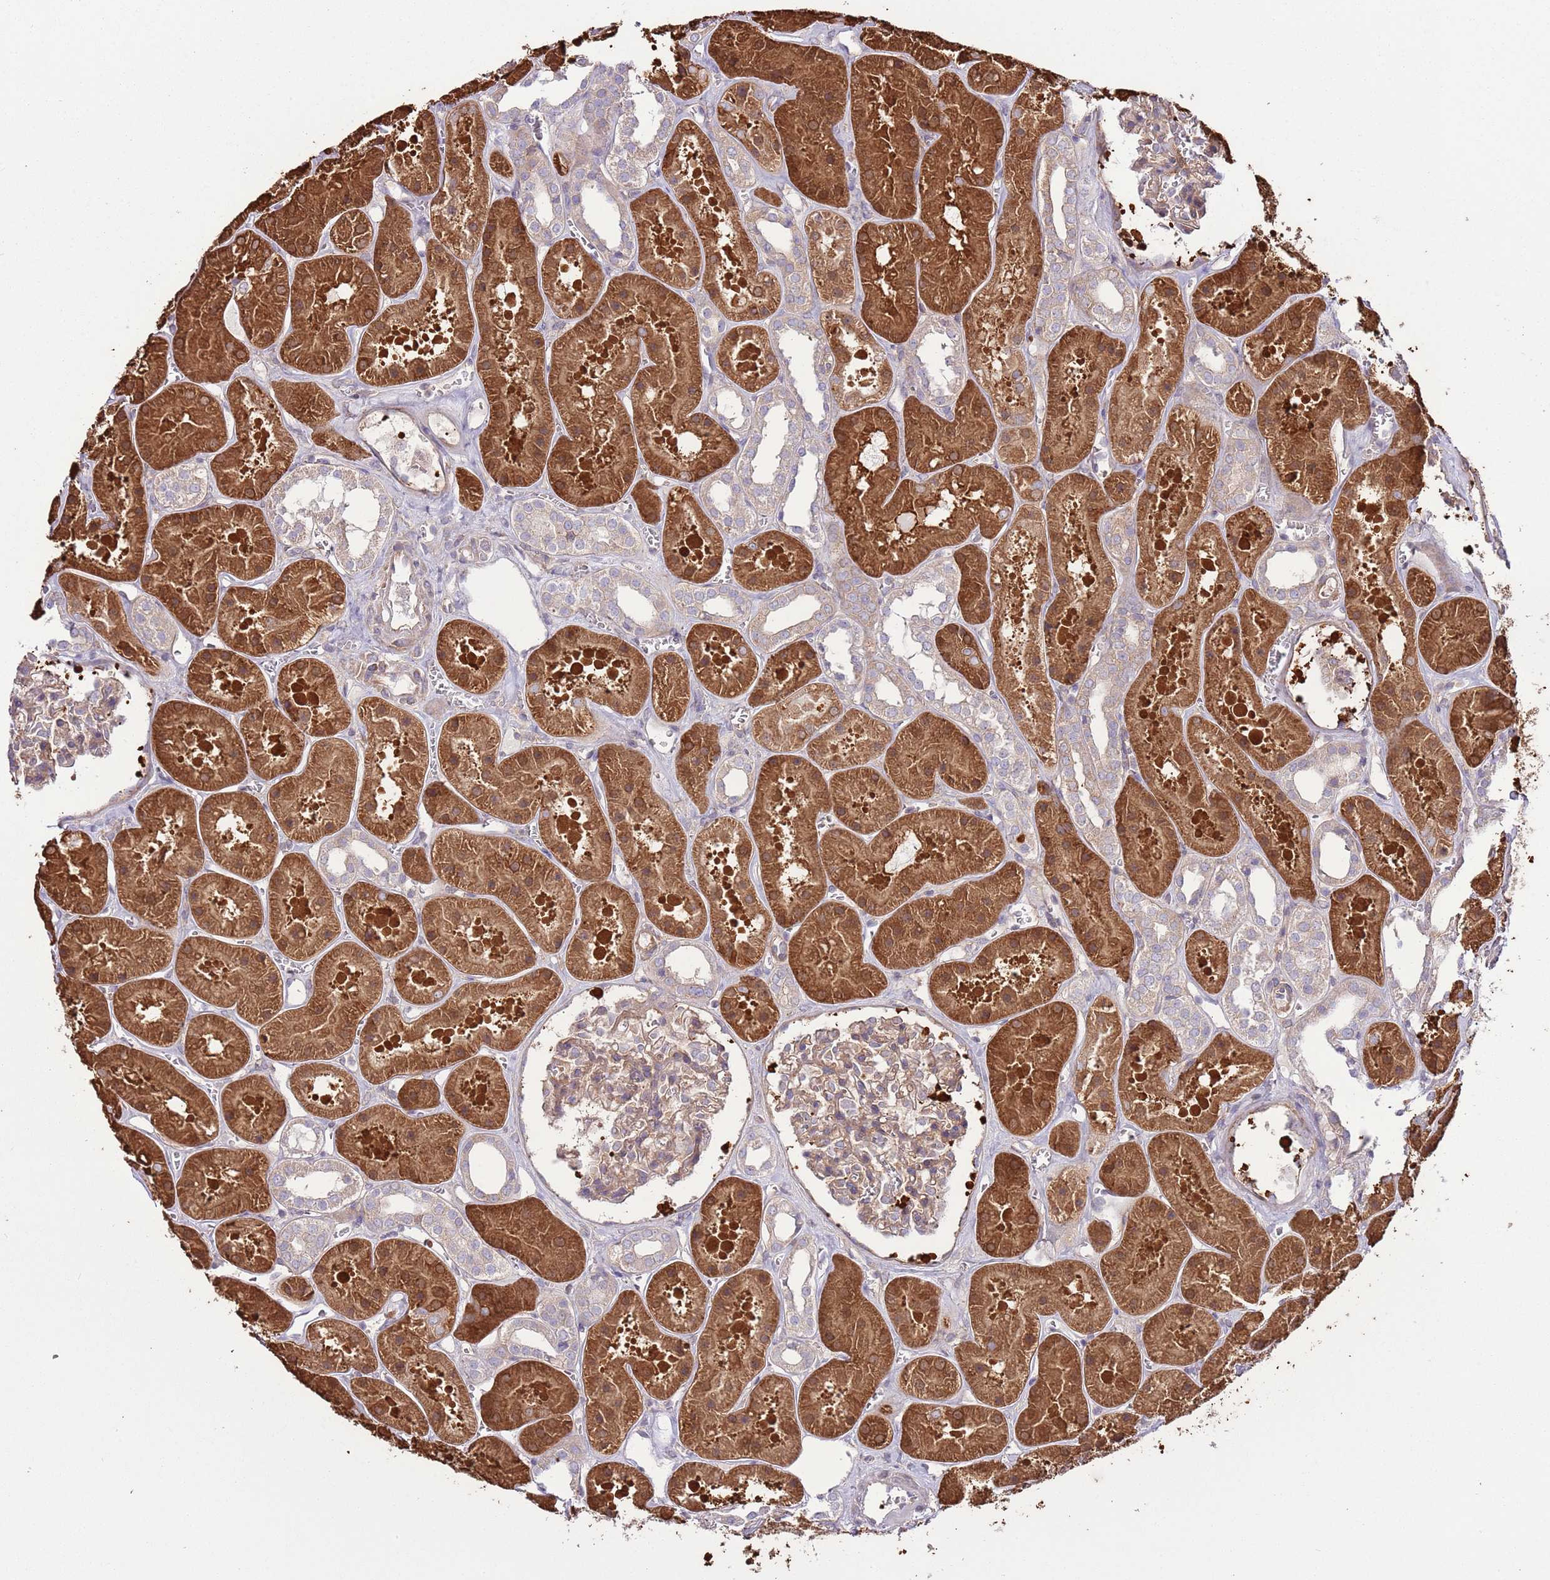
{"staining": {"intensity": "weak", "quantity": ">75%", "location": "cytoplasmic/membranous"}, "tissue": "kidney", "cell_type": "Cells in glomeruli", "image_type": "normal", "snomed": [{"axis": "morphology", "description": "Normal tissue, NOS"}, {"axis": "topography", "description": "Kidney"}], "caption": "Human kidney stained for a protein (brown) shows weak cytoplasmic/membranous positive expression in about >75% of cells in glomeruli.", "gene": "LPIN2", "patient": {"sex": "female", "age": 41}}